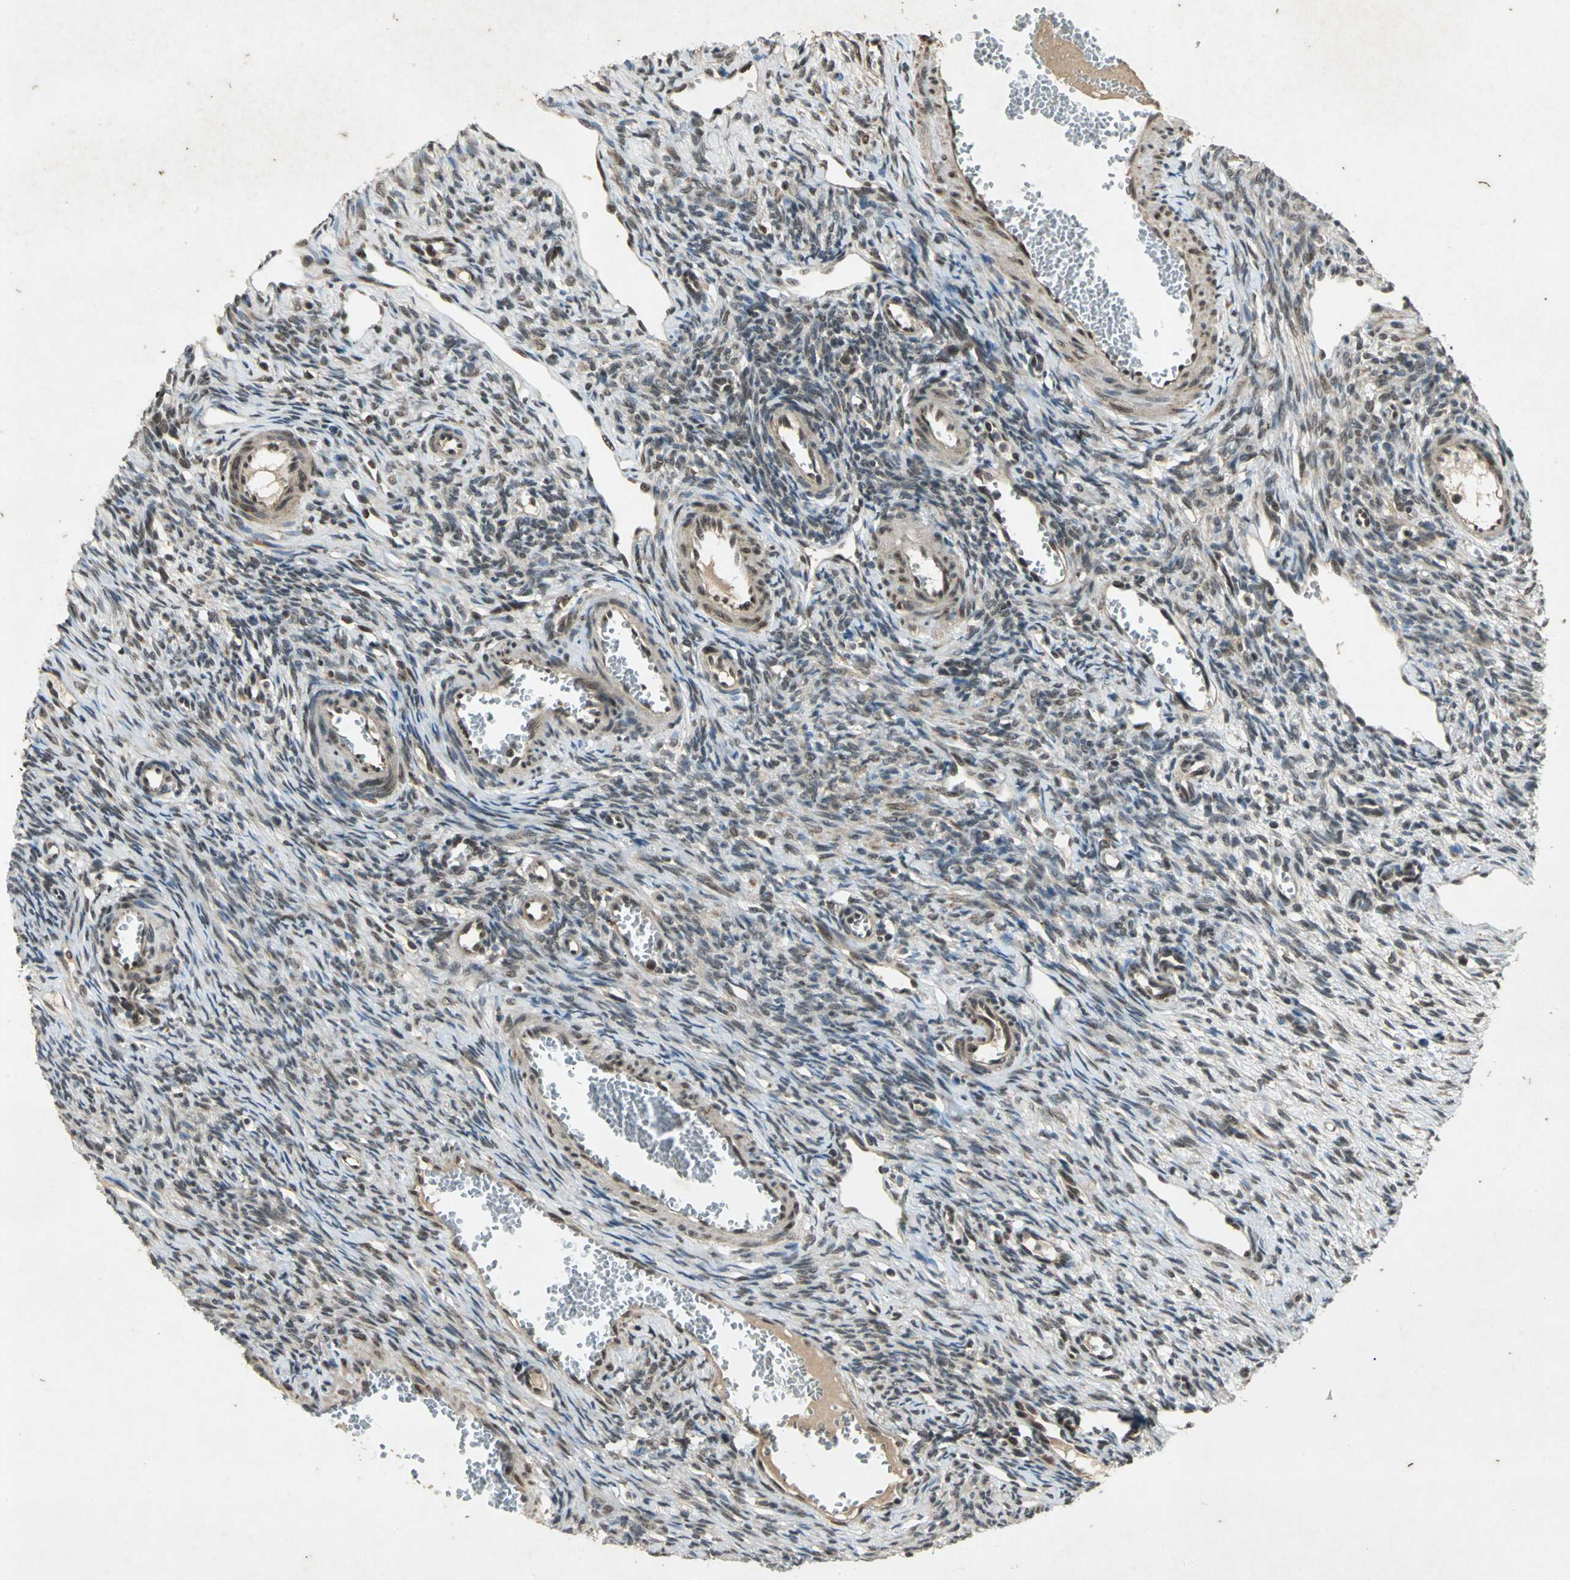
{"staining": {"intensity": "weak", "quantity": "25%-75%", "location": "cytoplasmic/membranous"}, "tissue": "ovary", "cell_type": "Follicle cells", "image_type": "normal", "snomed": [{"axis": "morphology", "description": "Normal tissue, NOS"}, {"axis": "topography", "description": "Ovary"}], "caption": "Immunohistochemistry staining of normal ovary, which exhibits low levels of weak cytoplasmic/membranous staining in approximately 25%-75% of follicle cells indicating weak cytoplasmic/membranous protein expression. The staining was performed using DAB (3,3'-diaminobenzidine) (brown) for protein detection and nuclei were counterstained in hematoxylin (blue).", "gene": "NOTCH3", "patient": {"sex": "female", "age": 33}}